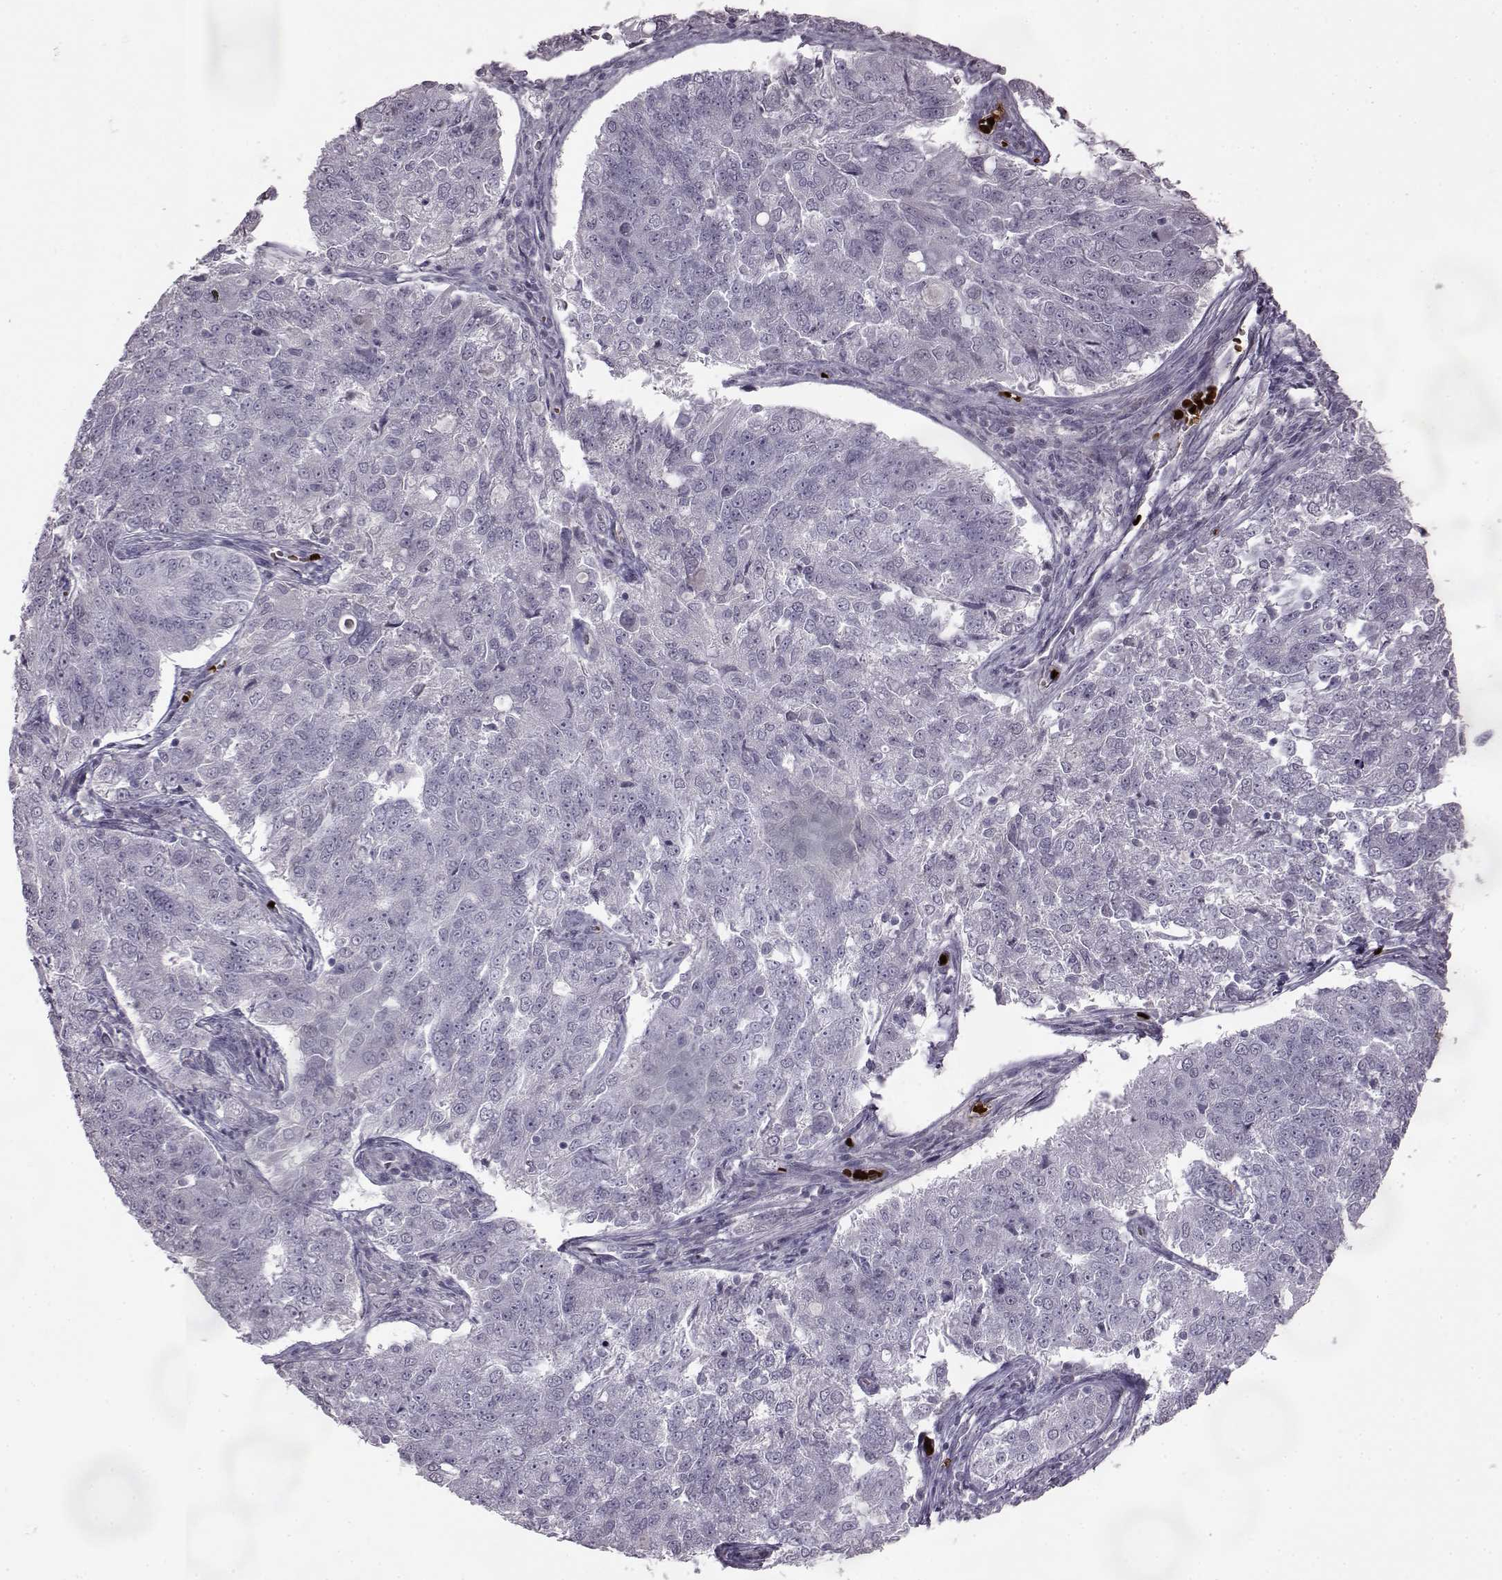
{"staining": {"intensity": "negative", "quantity": "none", "location": "none"}, "tissue": "endometrial cancer", "cell_type": "Tumor cells", "image_type": "cancer", "snomed": [{"axis": "morphology", "description": "Adenocarcinoma, NOS"}, {"axis": "topography", "description": "Endometrium"}], "caption": "Tumor cells show no significant positivity in endometrial adenocarcinoma.", "gene": "PROP1", "patient": {"sex": "female", "age": 43}}